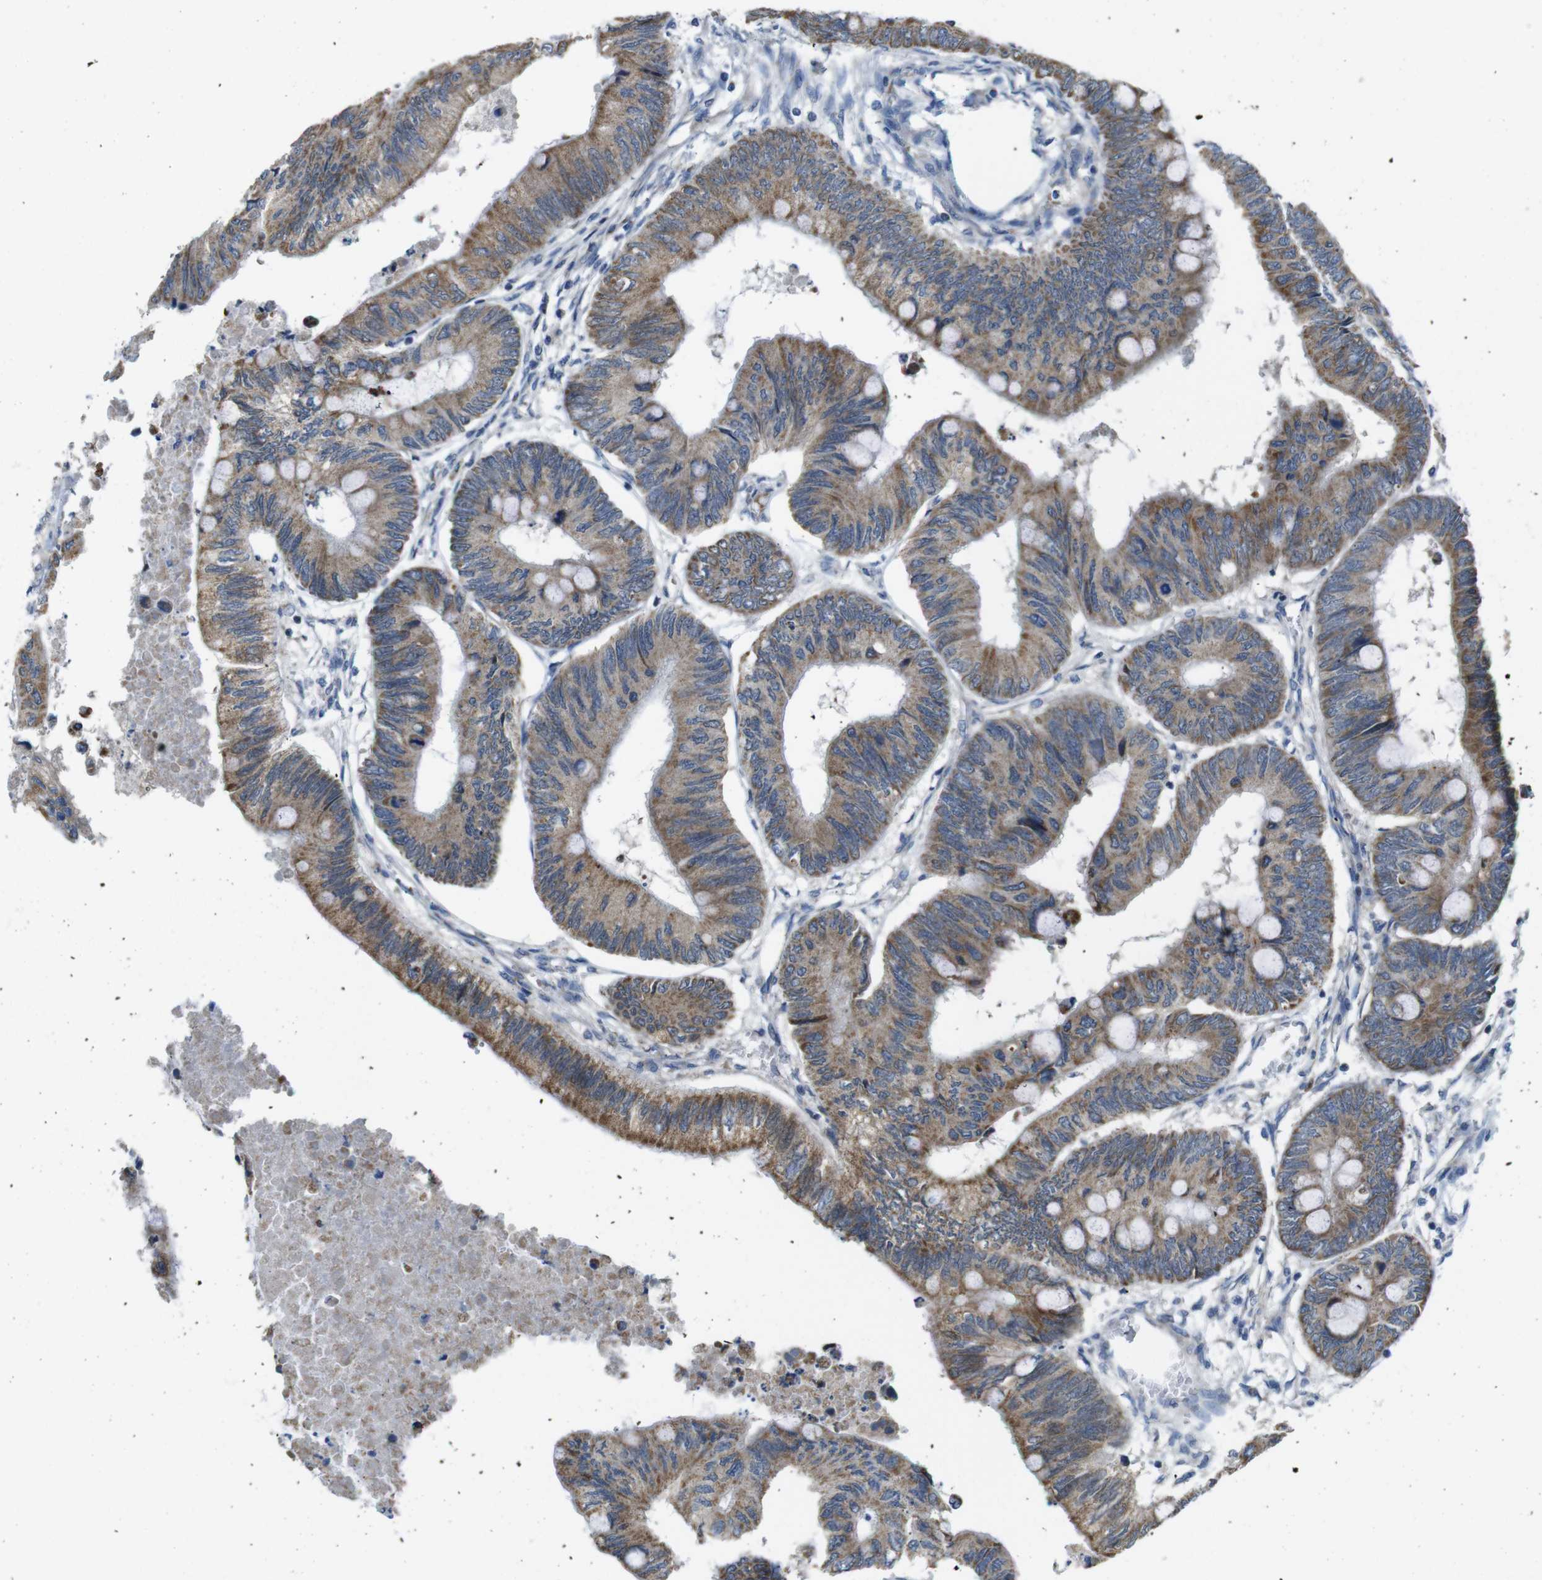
{"staining": {"intensity": "moderate", "quantity": ">75%", "location": "cytoplasmic/membranous"}, "tissue": "colorectal cancer", "cell_type": "Tumor cells", "image_type": "cancer", "snomed": [{"axis": "morphology", "description": "Normal tissue, NOS"}, {"axis": "morphology", "description": "Adenocarcinoma, NOS"}, {"axis": "topography", "description": "Rectum"}, {"axis": "topography", "description": "Peripheral nerve tissue"}], "caption": "Colorectal adenocarcinoma tissue demonstrates moderate cytoplasmic/membranous positivity in approximately >75% of tumor cells, visualized by immunohistochemistry.", "gene": "MARCHF1", "patient": {"sex": "male", "age": 92}}